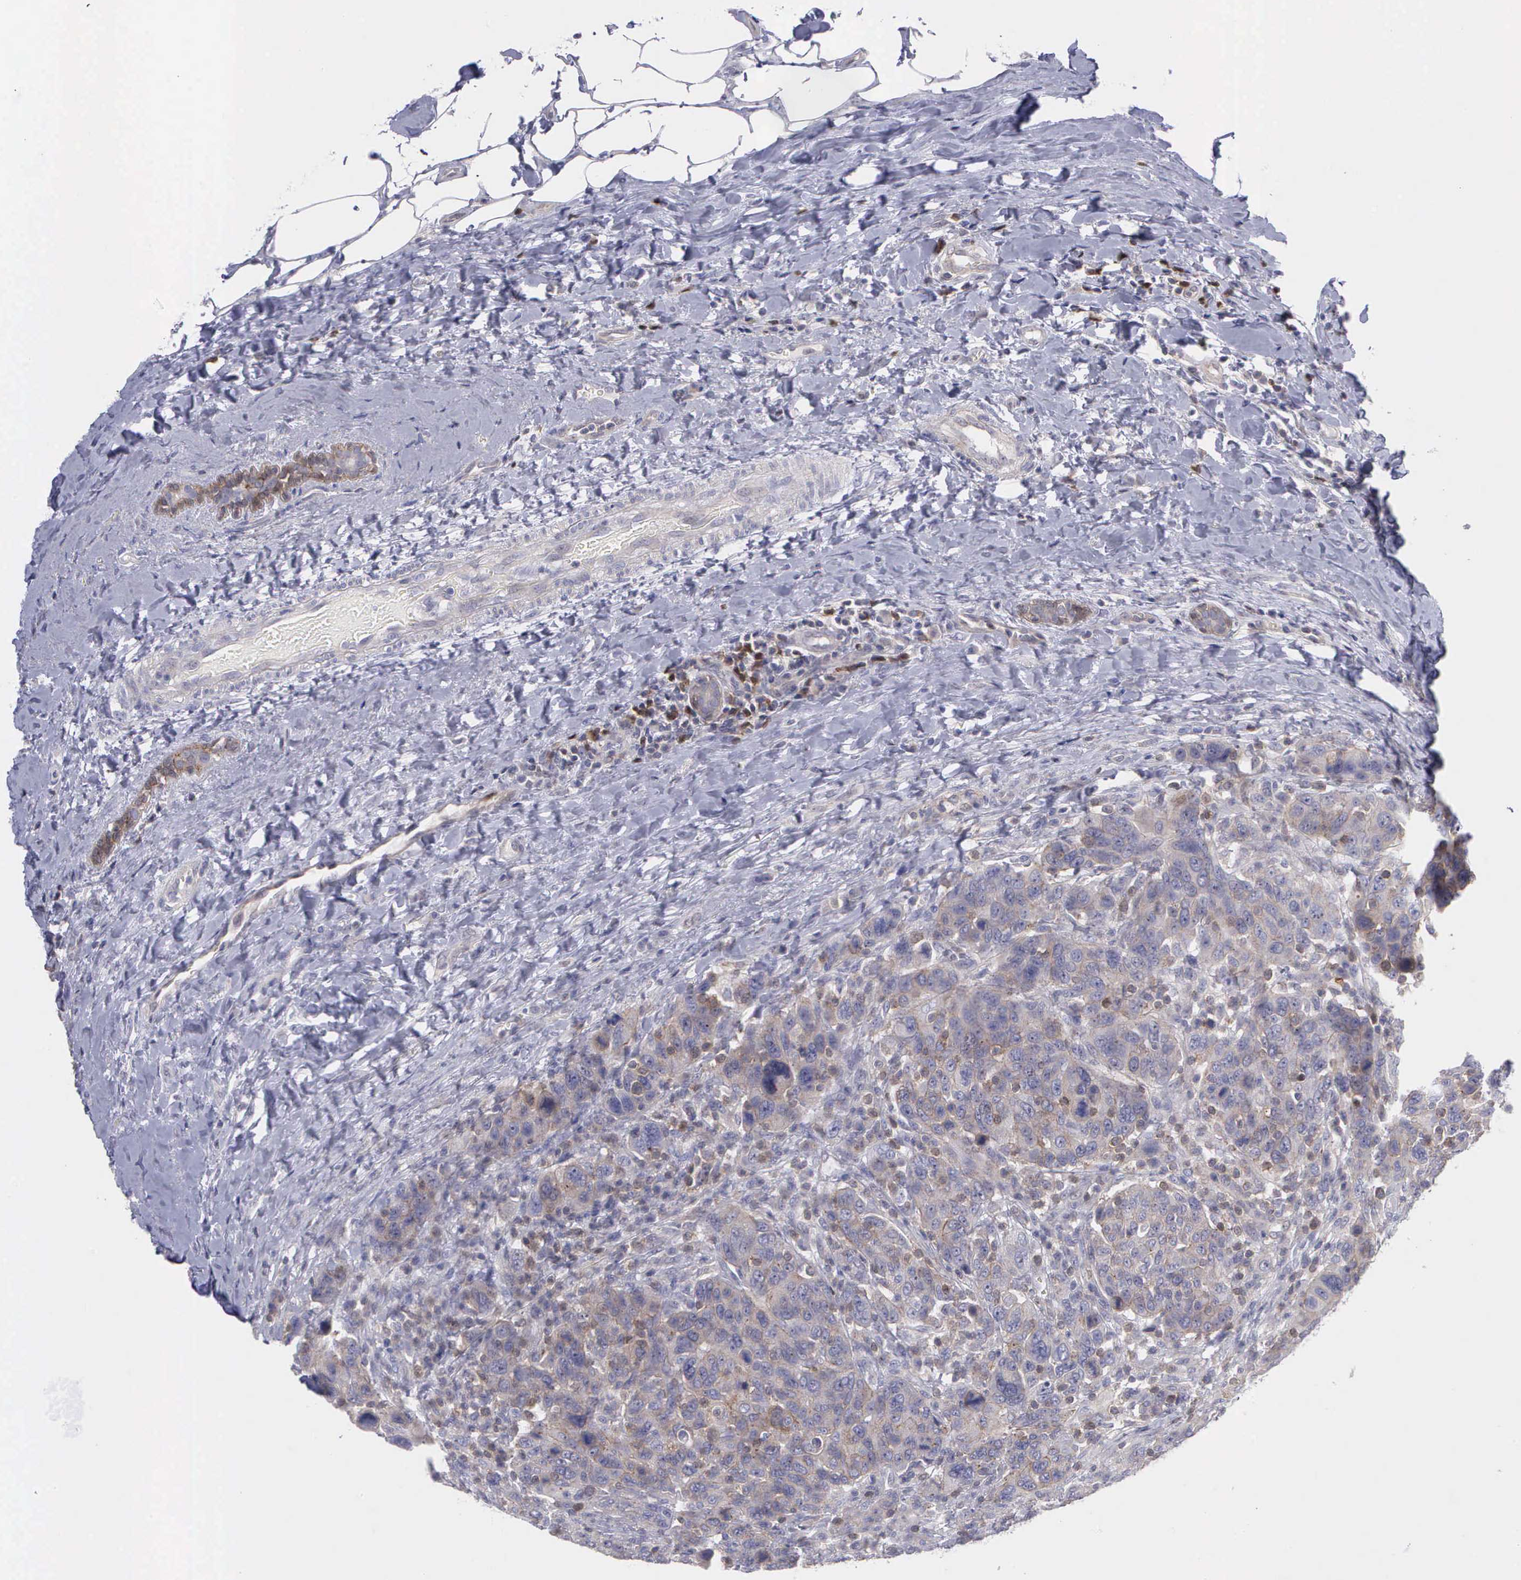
{"staining": {"intensity": "weak", "quantity": "<25%", "location": "cytoplasmic/membranous"}, "tissue": "breast cancer", "cell_type": "Tumor cells", "image_type": "cancer", "snomed": [{"axis": "morphology", "description": "Duct carcinoma"}, {"axis": "topography", "description": "Breast"}], "caption": "This is an immunohistochemistry histopathology image of breast cancer. There is no expression in tumor cells.", "gene": "MICAL3", "patient": {"sex": "female", "age": 37}}